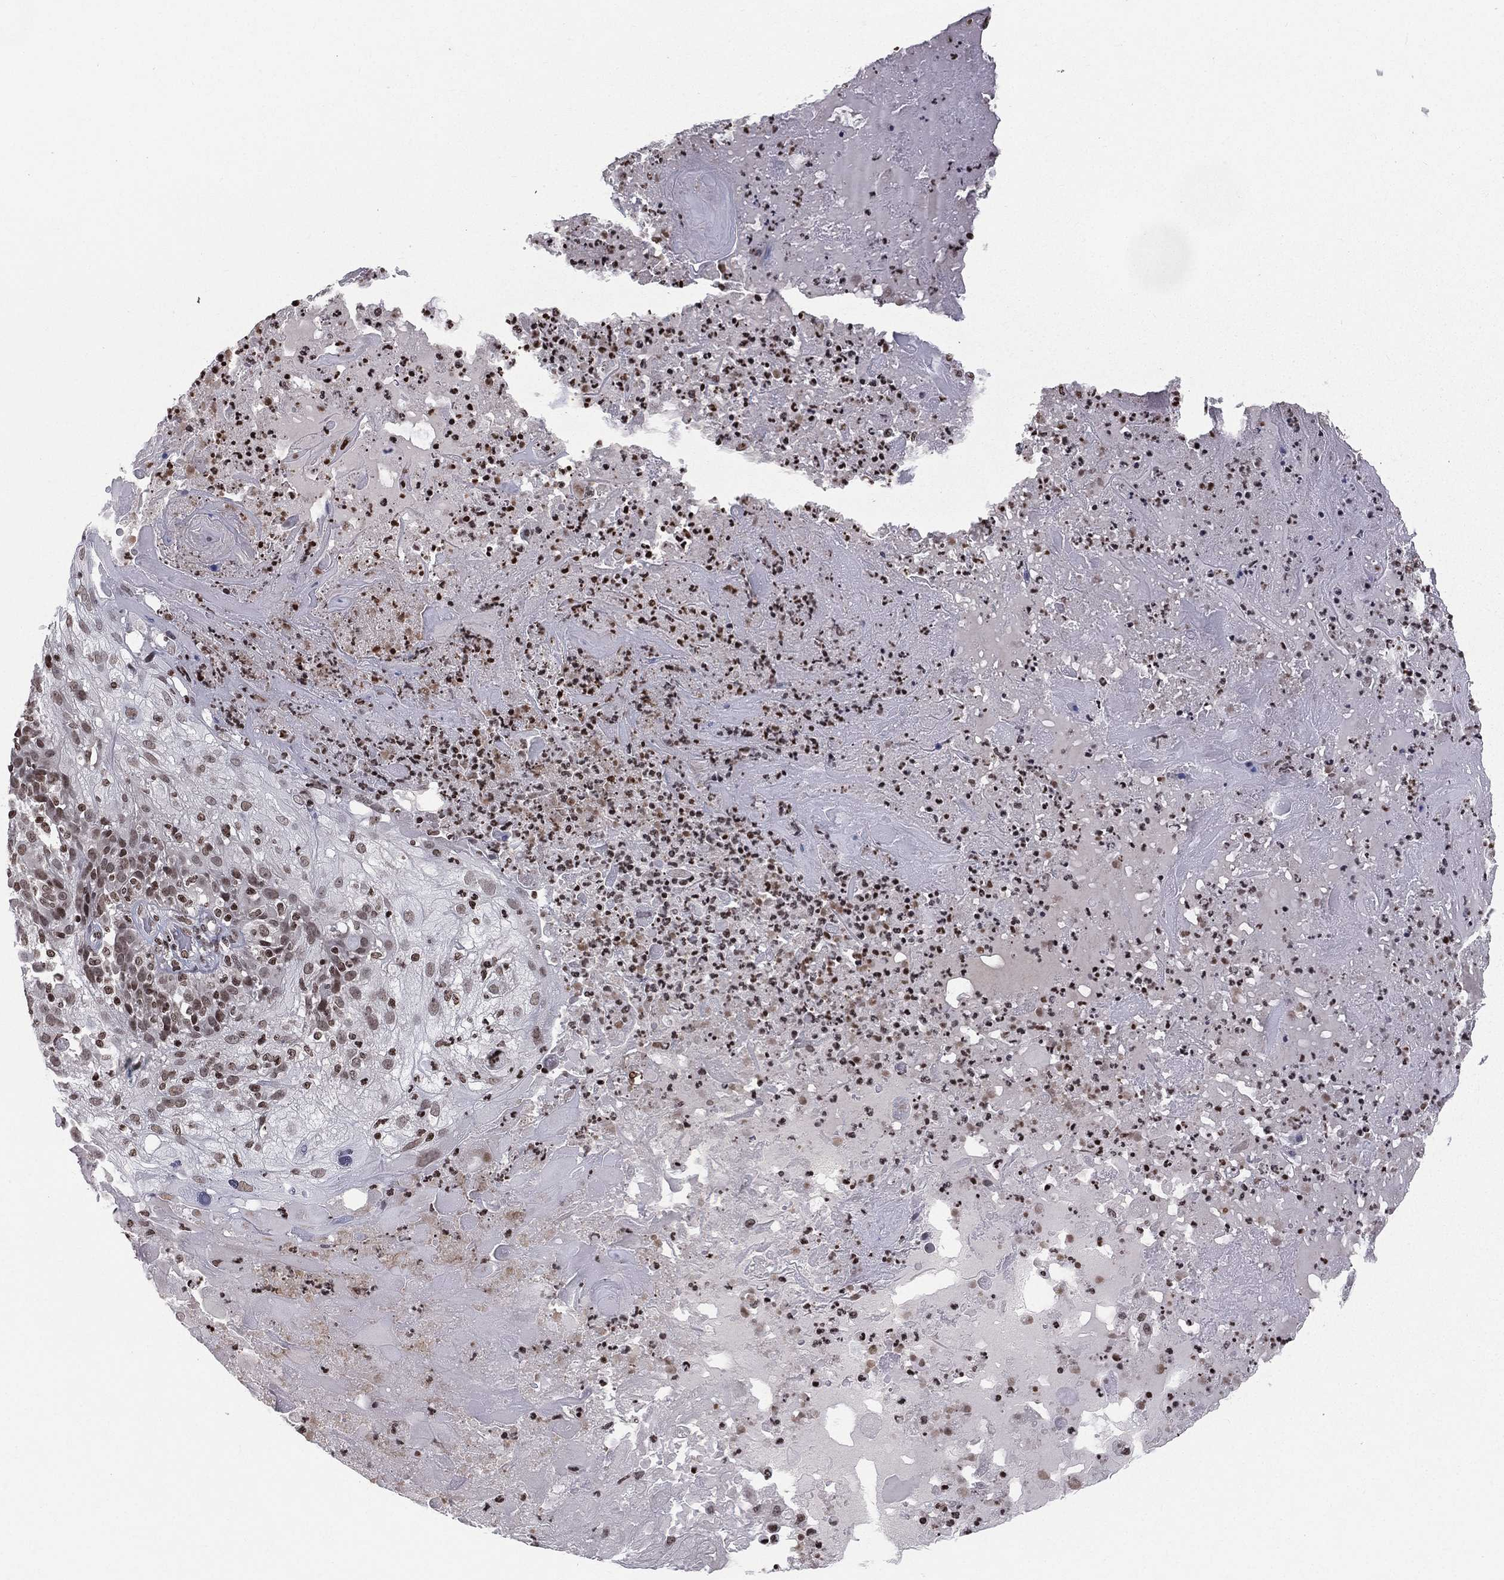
{"staining": {"intensity": "weak", "quantity": "<25%", "location": "nuclear"}, "tissue": "skin cancer", "cell_type": "Tumor cells", "image_type": "cancer", "snomed": [{"axis": "morphology", "description": "Normal tissue, NOS"}, {"axis": "morphology", "description": "Squamous cell carcinoma, NOS"}, {"axis": "topography", "description": "Skin"}], "caption": "Skin cancer was stained to show a protein in brown. There is no significant staining in tumor cells. Brightfield microscopy of immunohistochemistry (IHC) stained with DAB (3,3'-diaminobenzidine) (brown) and hematoxylin (blue), captured at high magnification.", "gene": "RFX7", "patient": {"sex": "female", "age": 83}}